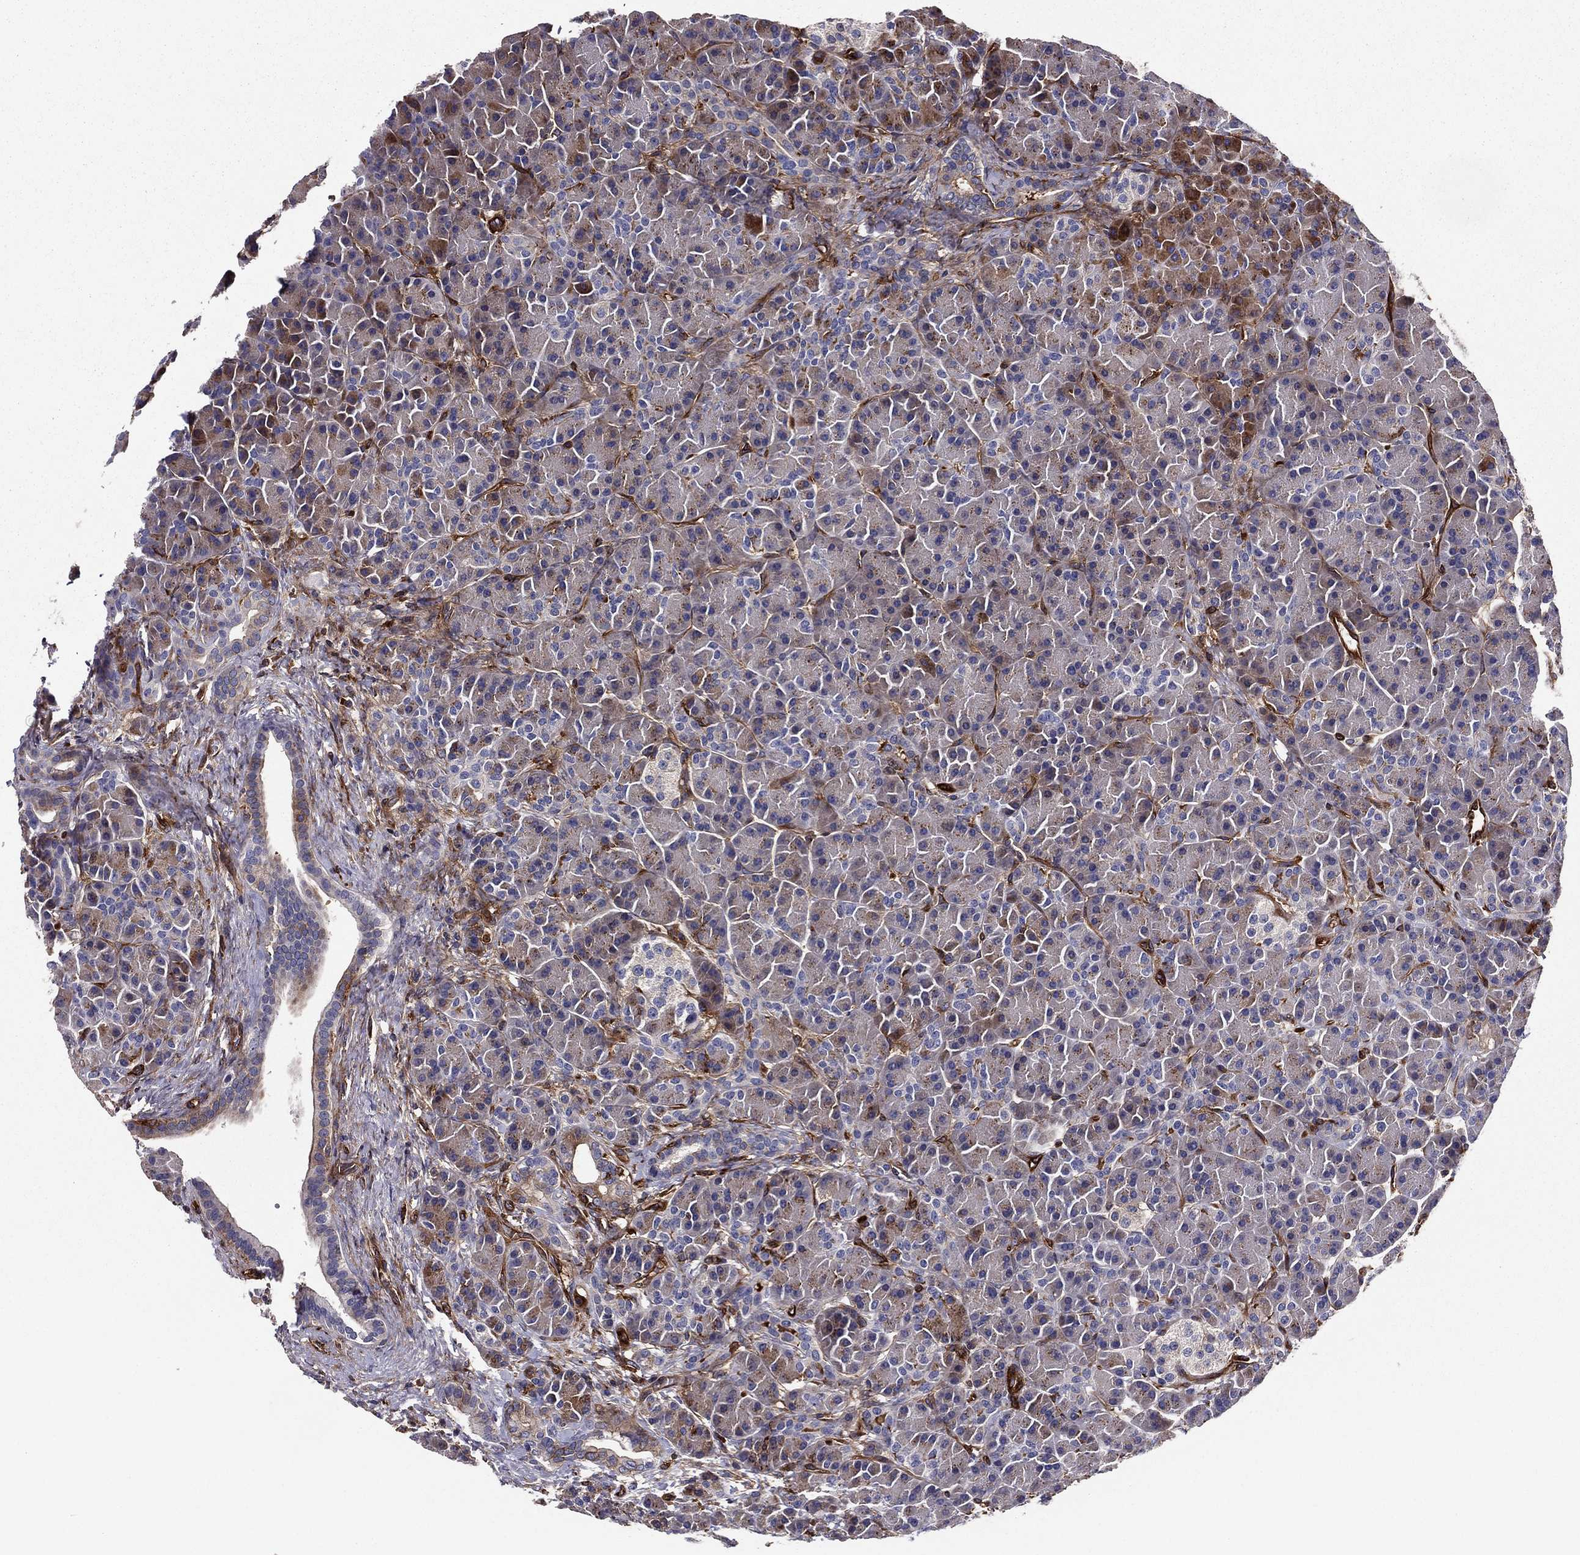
{"staining": {"intensity": "moderate", "quantity": "<25%", "location": "cytoplasmic/membranous"}, "tissue": "pancreas", "cell_type": "Exocrine glandular cells", "image_type": "normal", "snomed": [{"axis": "morphology", "description": "Normal tissue, NOS"}, {"axis": "topography", "description": "Pancreas"}], "caption": "IHC of normal pancreas demonstrates low levels of moderate cytoplasmic/membranous staining in about <25% of exocrine glandular cells. (Brightfield microscopy of DAB IHC at high magnification).", "gene": "EHBP1L1", "patient": {"sex": "female", "age": 63}}